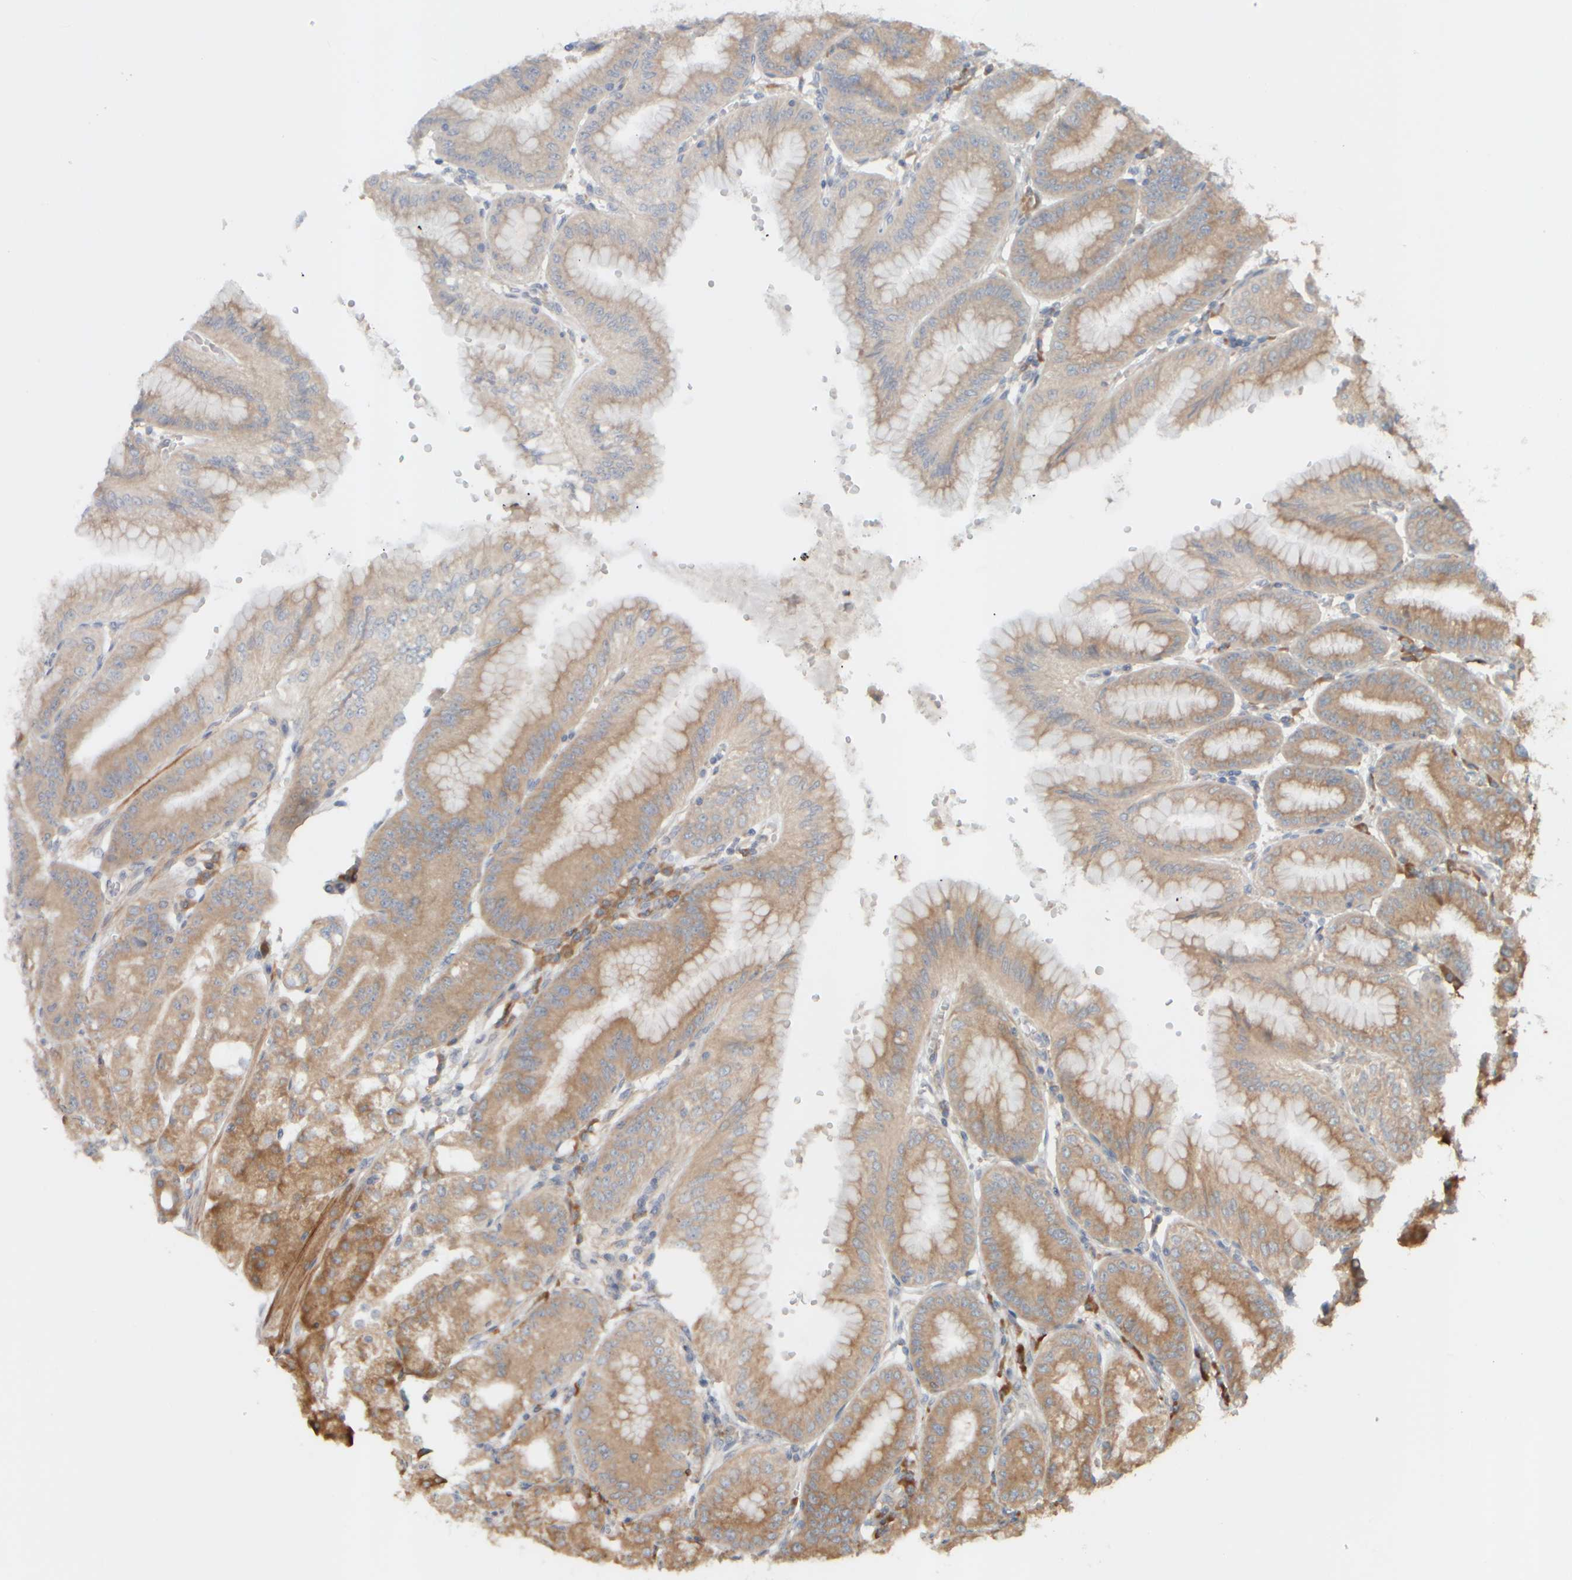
{"staining": {"intensity": "moderate", "quantity": ">75%", "location": "cytoplasmic/membranous"}, "tissue": "stomach", "cell_type": "Glandular cells", "image_type": "normal", "snomed": [{"axis": "morphology", "description": "Normal tissue, NOS"}, {"axis": "topography", "description": "Stomach, lower"}], "caption": "High-magnification brightfield microscopy of benign stomach stained with DAB (brown) and counterstained with hematoxylin (blue). glandular cells exhibit moderate cytoplasmic/membranous positivity is identified in approximately>75% of cells. The protein is stained brown, and the nuclei are stained in blue (DAB IHC with brightfield microscopy, high magnification).", "gene": "EIF2B3", "patient": {"sex": "male", "age": 71}}